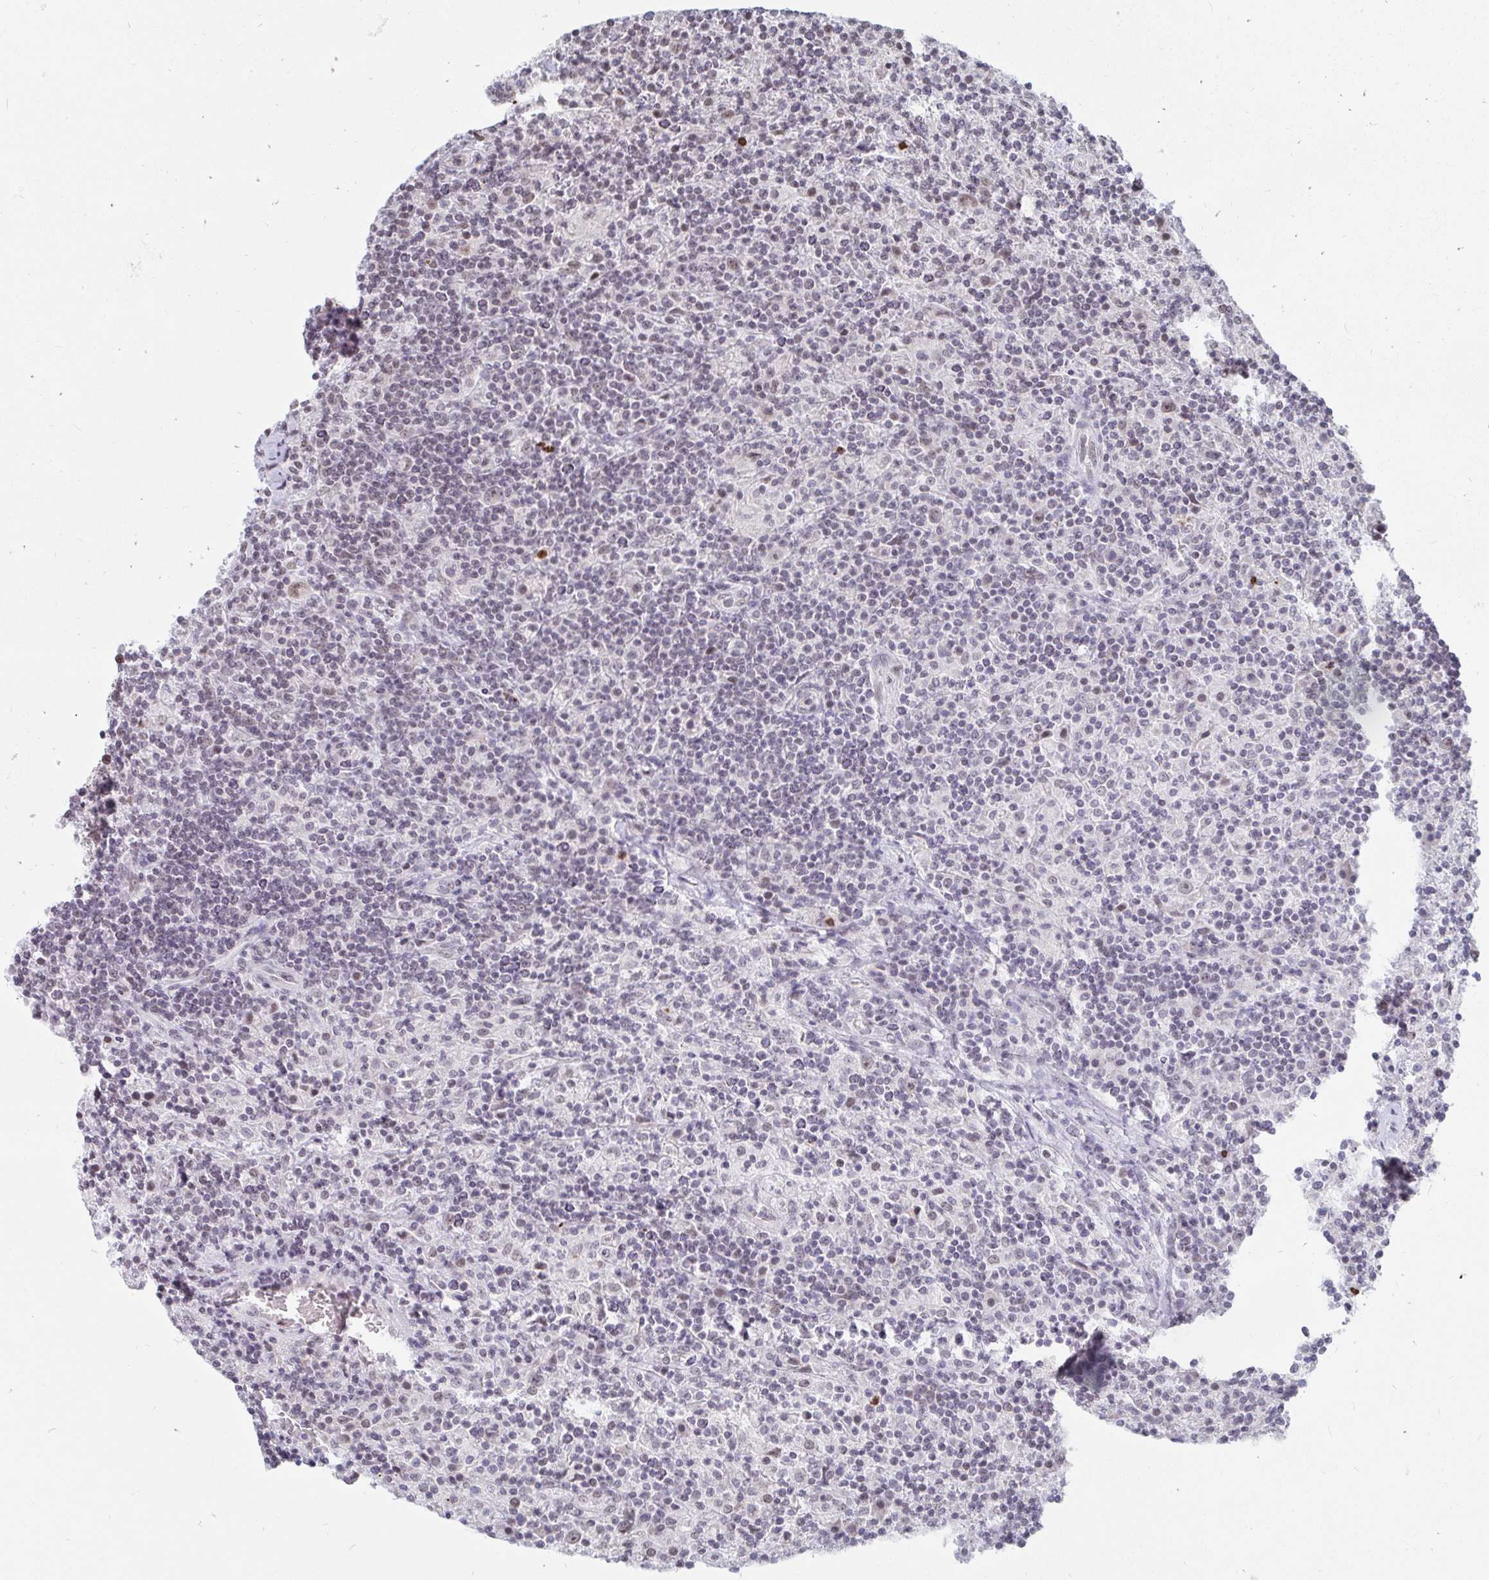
{"staining": {"intensity": "negative", "quantity": "none", "location": "none"}, "tissue": "lymphoma", "cell_type": "Tumor cells", "image_type": "cancer", "snomed": [{"axis": "morphology", "description": "Hodgkin's disease, NOS"}, {"axis": "topography", "description": "Lymph node"}], "caption": "IHC of lymphoma displays no expression in tumor cells. (DAB immunohistochemistry visualized using brightfield microscopy, high magnification).", "gene": "TRIP12", "patient": {"sex": "male", "age": 70}}